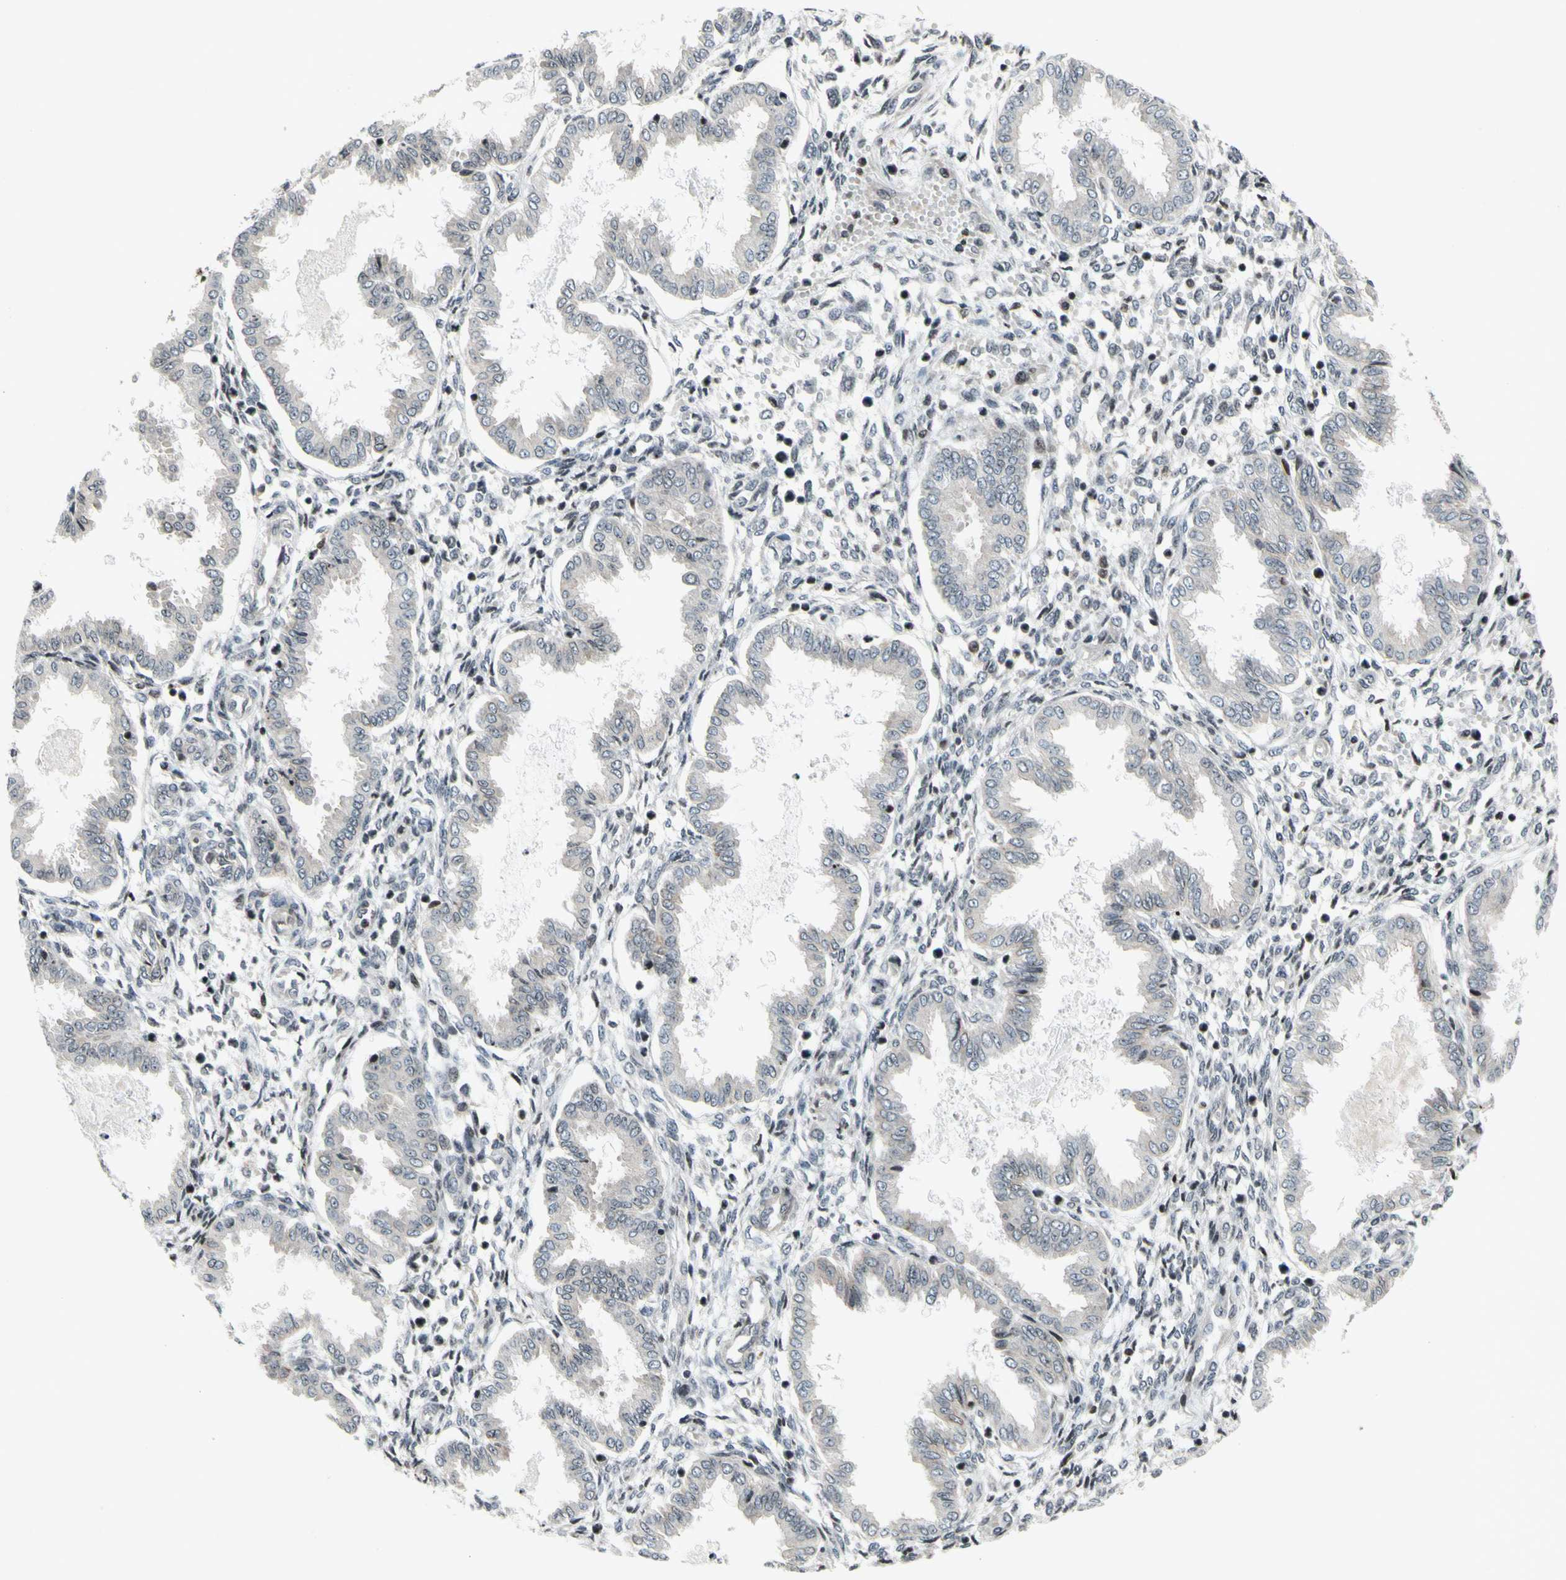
{"staining": {"intensity": "weak", "quantity": "25%-75%", "location": "nuclear"}, "tissue": "endometrium", "cell_type": "Cells in endometrial stroma", "image_type": "normal", "snomed": [{"axis": "morphology", "description": "Normal tissue, NOS"}, {"axis": "topography", "description": "Endometrium"}], "caption": "Brown immunohistochemical staining in normal human endometrium displays weak nuclear positivity in about 25%-75% of cells in endometrial stroma. The staining was performed using DAB to visualize the protein expression in brown, while the nuclei were stained in blue with hematoxylin (Magnification: 20x).", "gene": "XPO1", "patient": {"sex": "female", "age": 33}}